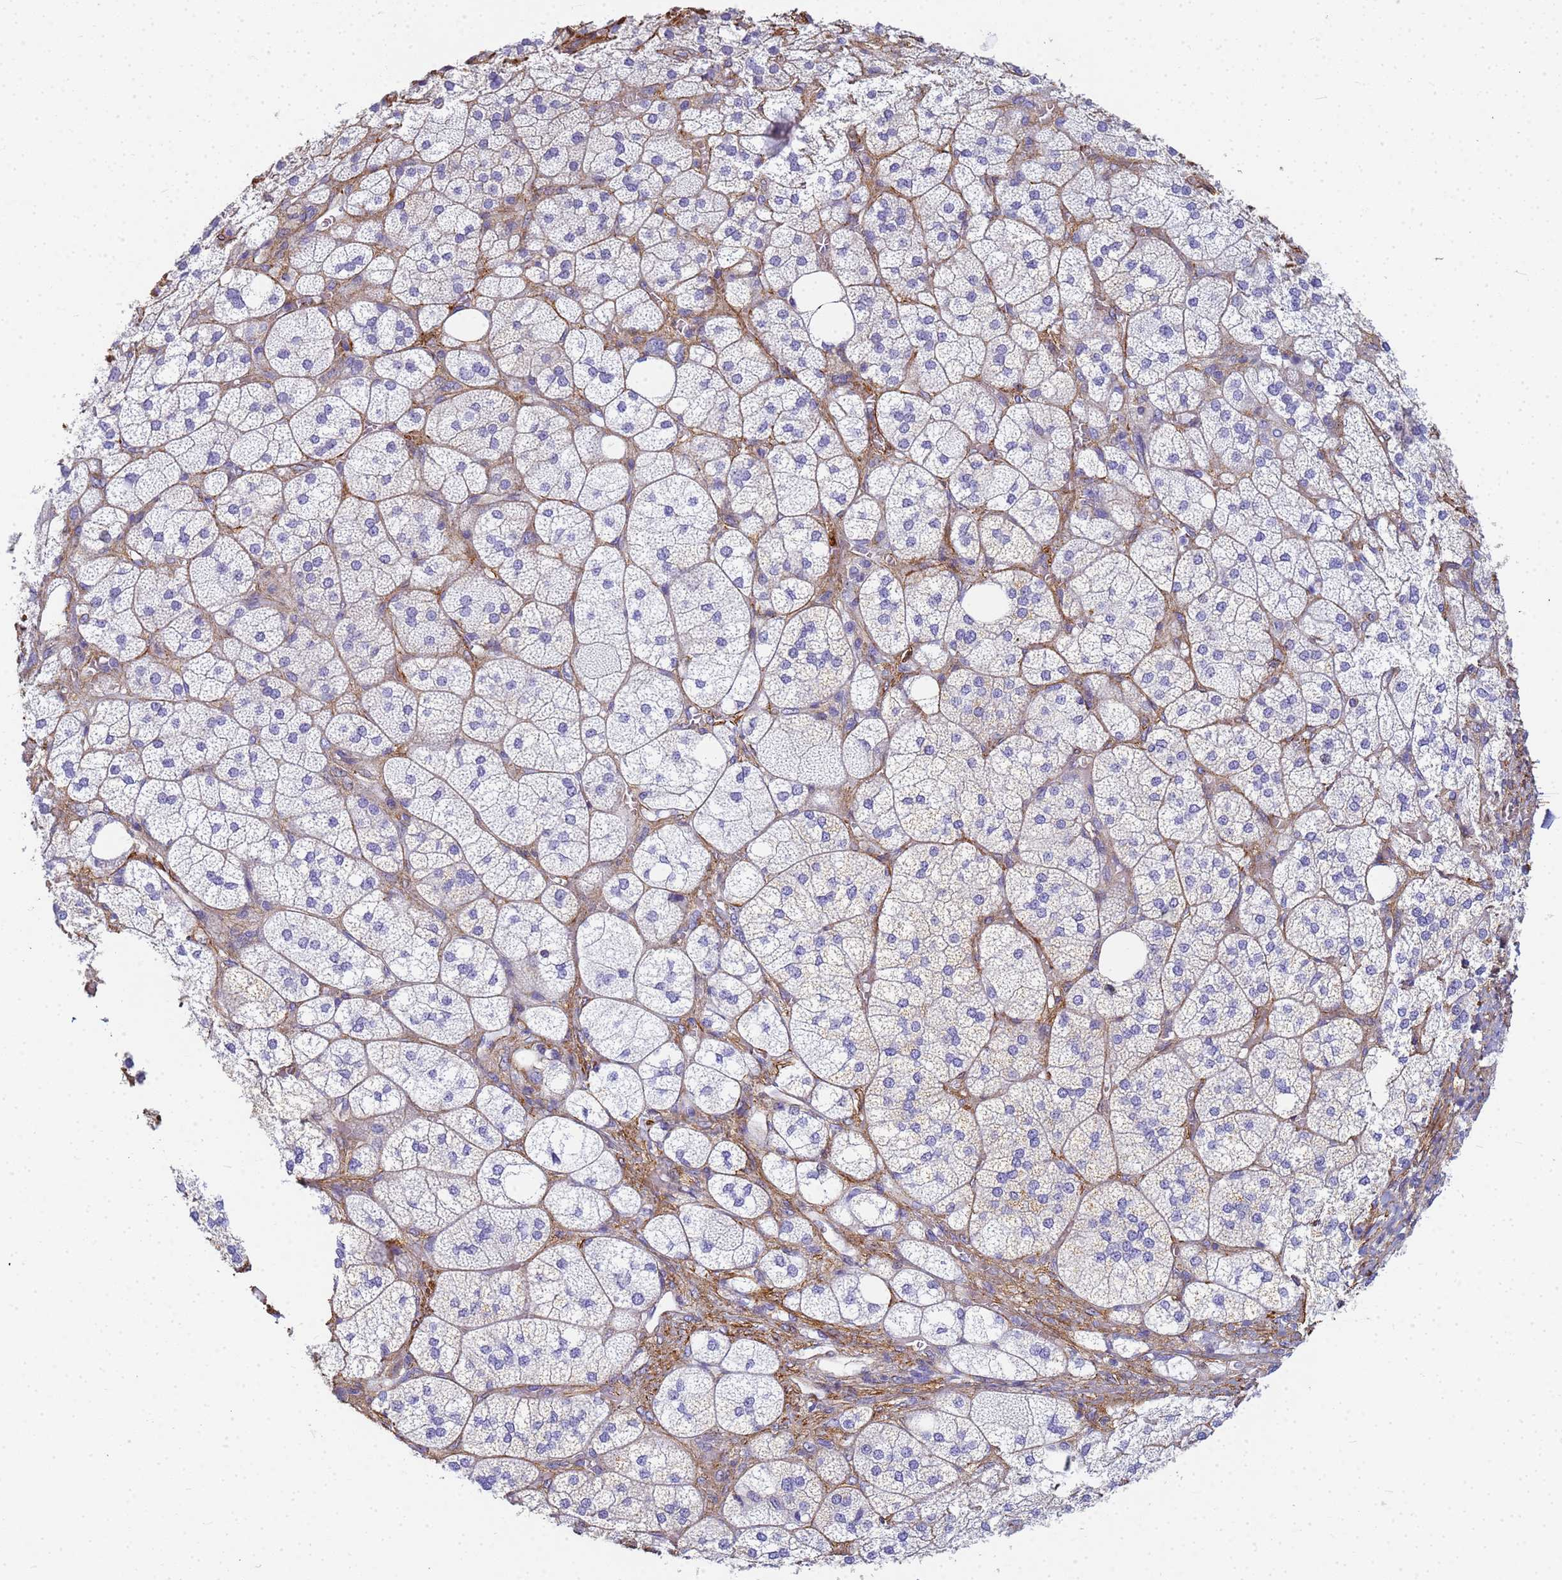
{"staining": {"intensity": "moderate", "quantity": "<25%", "location": "cytoplasmic/membranous"}, "tissue": "adrenal gland", "cell_type": "Glandular cells", "image_type": "normal", "snomed": [{"axis": "morphology", "description": "Normal tissue, NOS"}, {"axis": "topography", "description": "Adrenal gland"}], "caption": "This image reveals IHC staining of unremarkable adrenal gland, with low moderate cytoplasmic/membranous expression in about <25% of glandular cells.", "gene": "TPM1", "patient": {"sex": "male", "age": 61}}